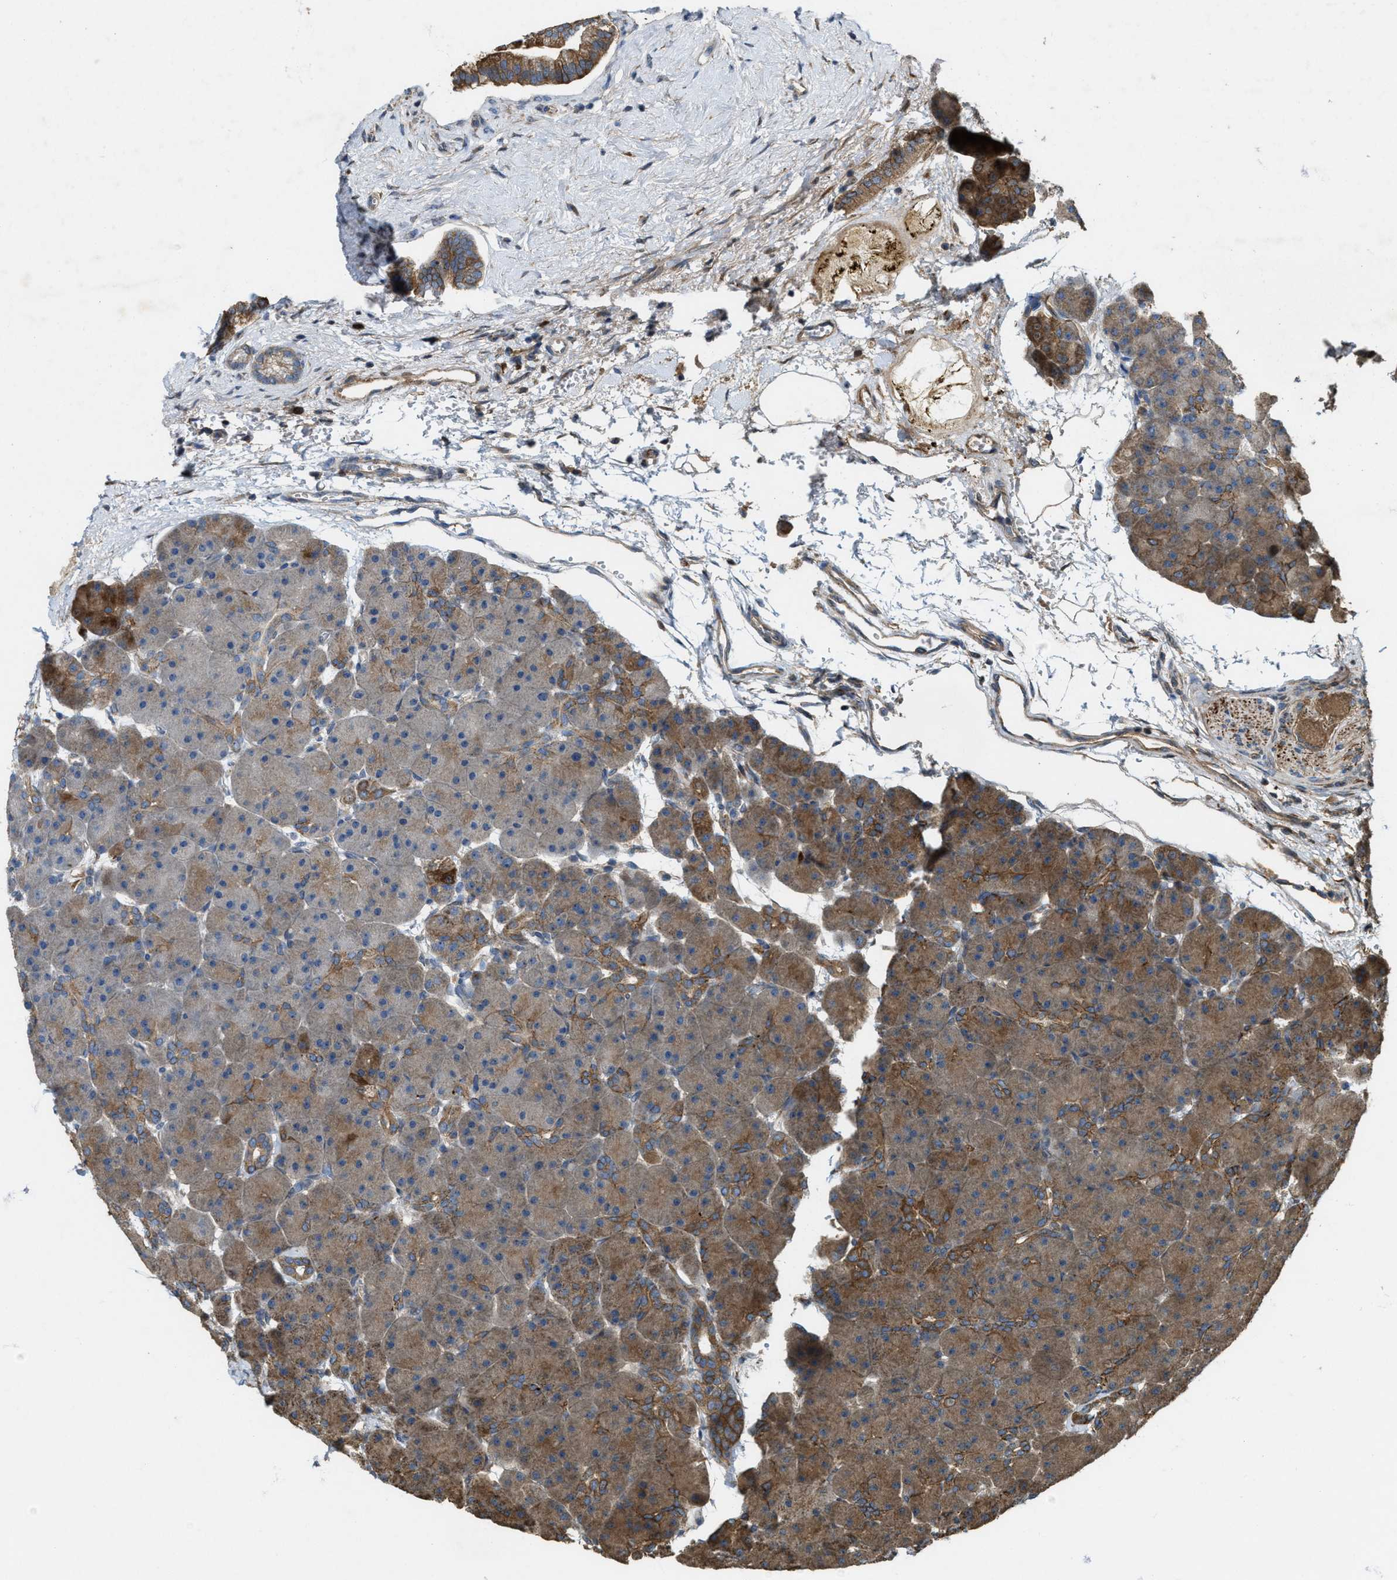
{"staining": {"intensity": "moderate", "quantity": "25%-75%", "location": "cytoplasmic/membranous"}, "tissue": "pancreas", "cell_type": "Exocrine glandular cells", "image_type": "normal", "snomed": [{"axis": "morphology", "description": "Normal tissue, NOS"}, {"axis": "topography", "description": "Pancreas"}], "caption": "Brown immunohistochemical staining in benign pancreas displays moderate cytoplasmic/membranous expression in approximately 25%-75% of exocrine glandular cells. (Brightfield microscopy of DAB IHC at high magnification).", "gene": "PDP2", "patient": {"sex": "male", "age": 66}}